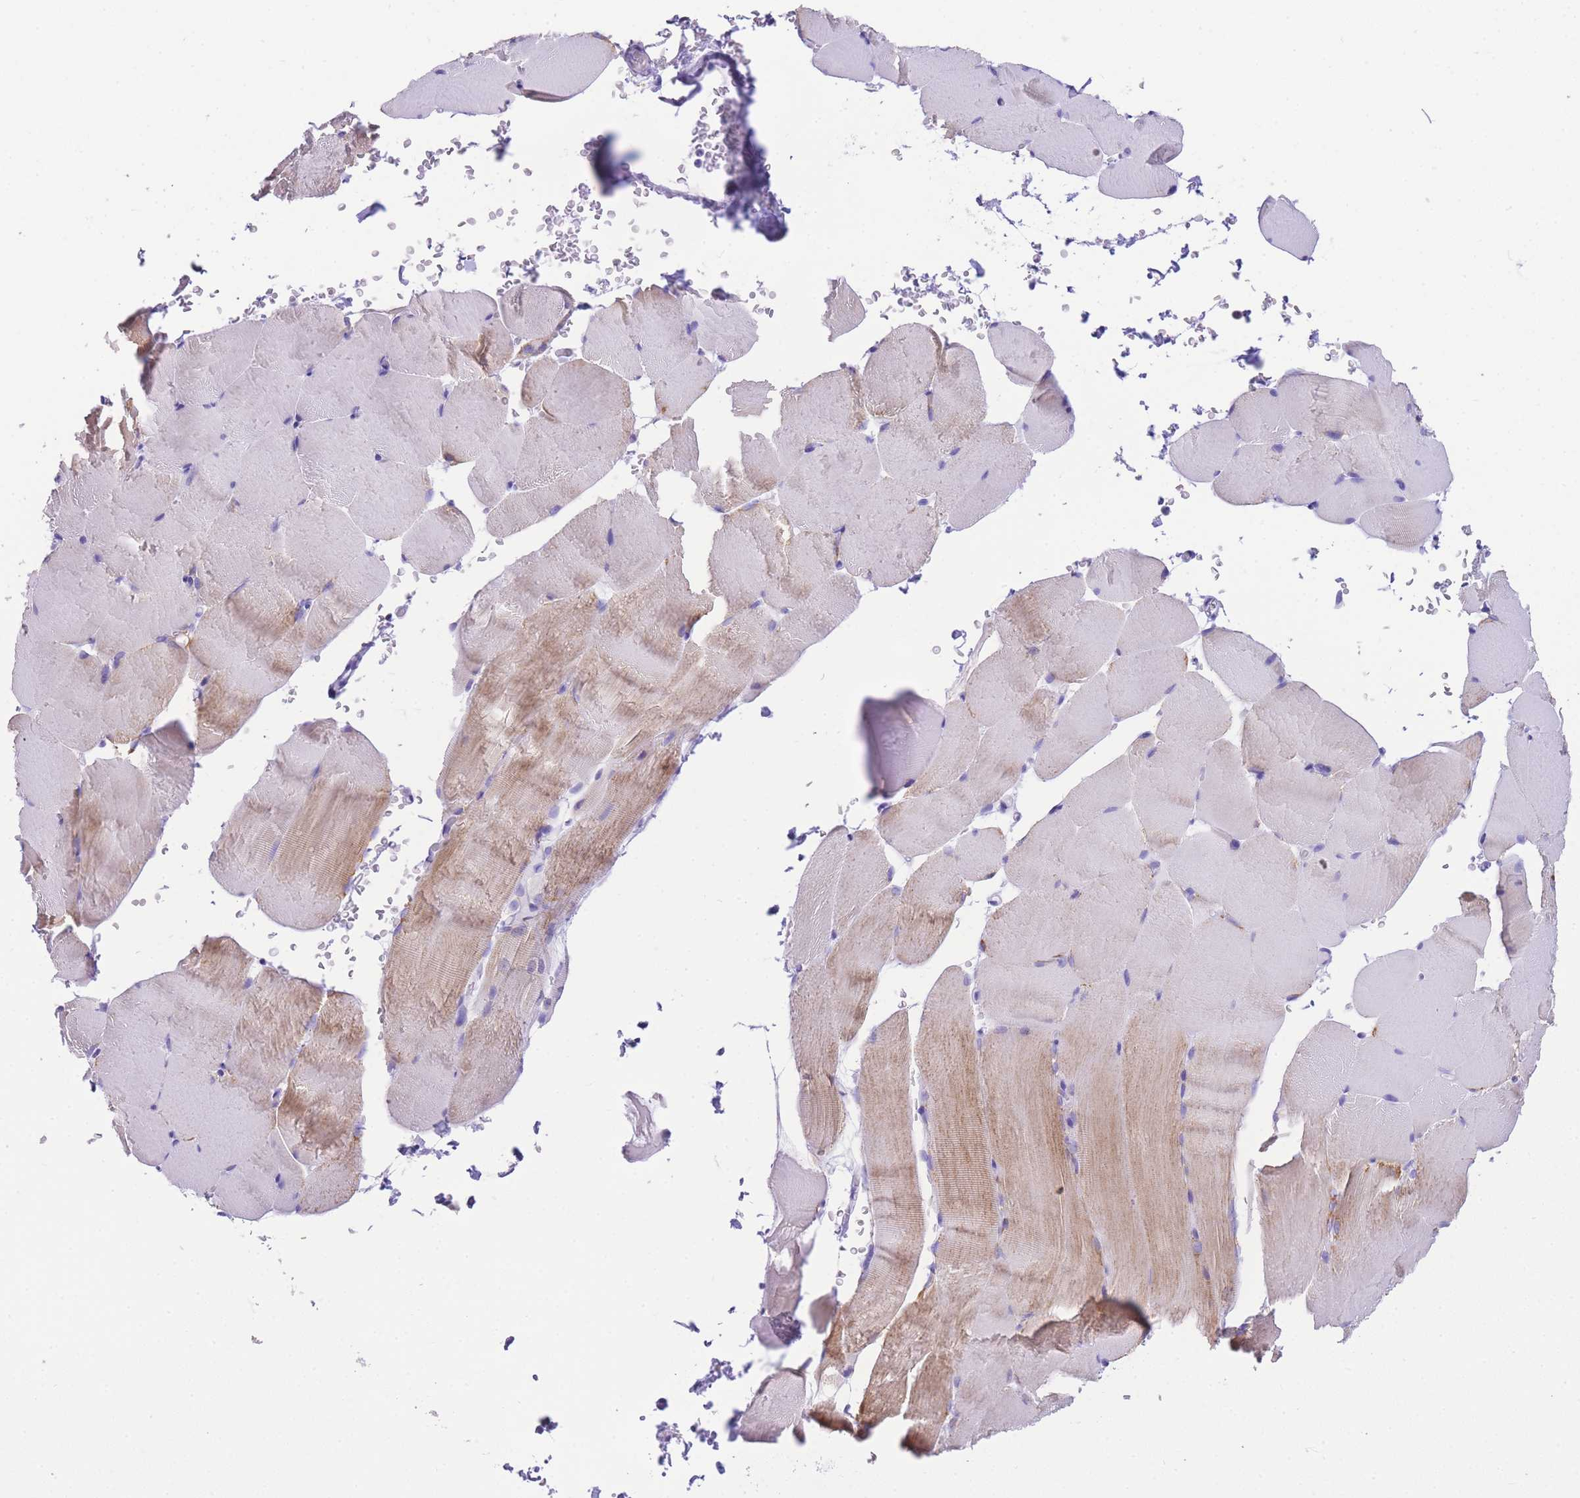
{"staining": {"intensity": "moderate", "quantity": "<25%", "location": "cytoplasmic/membranous"}, "tissue": "skeletal muscle", "cell_type": "Myocytes", "image_type": "normal", "snomed": [{"axis": "morphology", "description": "Normal tissue, NOS"}, {"axis": "topography", "description": "Skeletal muscle"}, {"axis": "topography", "description": "Parathyroid gland"}], "caption": "Approximately <25% of myocytes in unremarkable human skeletal muscle exhibit moderate cytoplasmic/membranous protein staining as visualized by brown immunohistochemical staining.", "gene": "NKD2", "patient": {"sex": "female", "age": 37}}